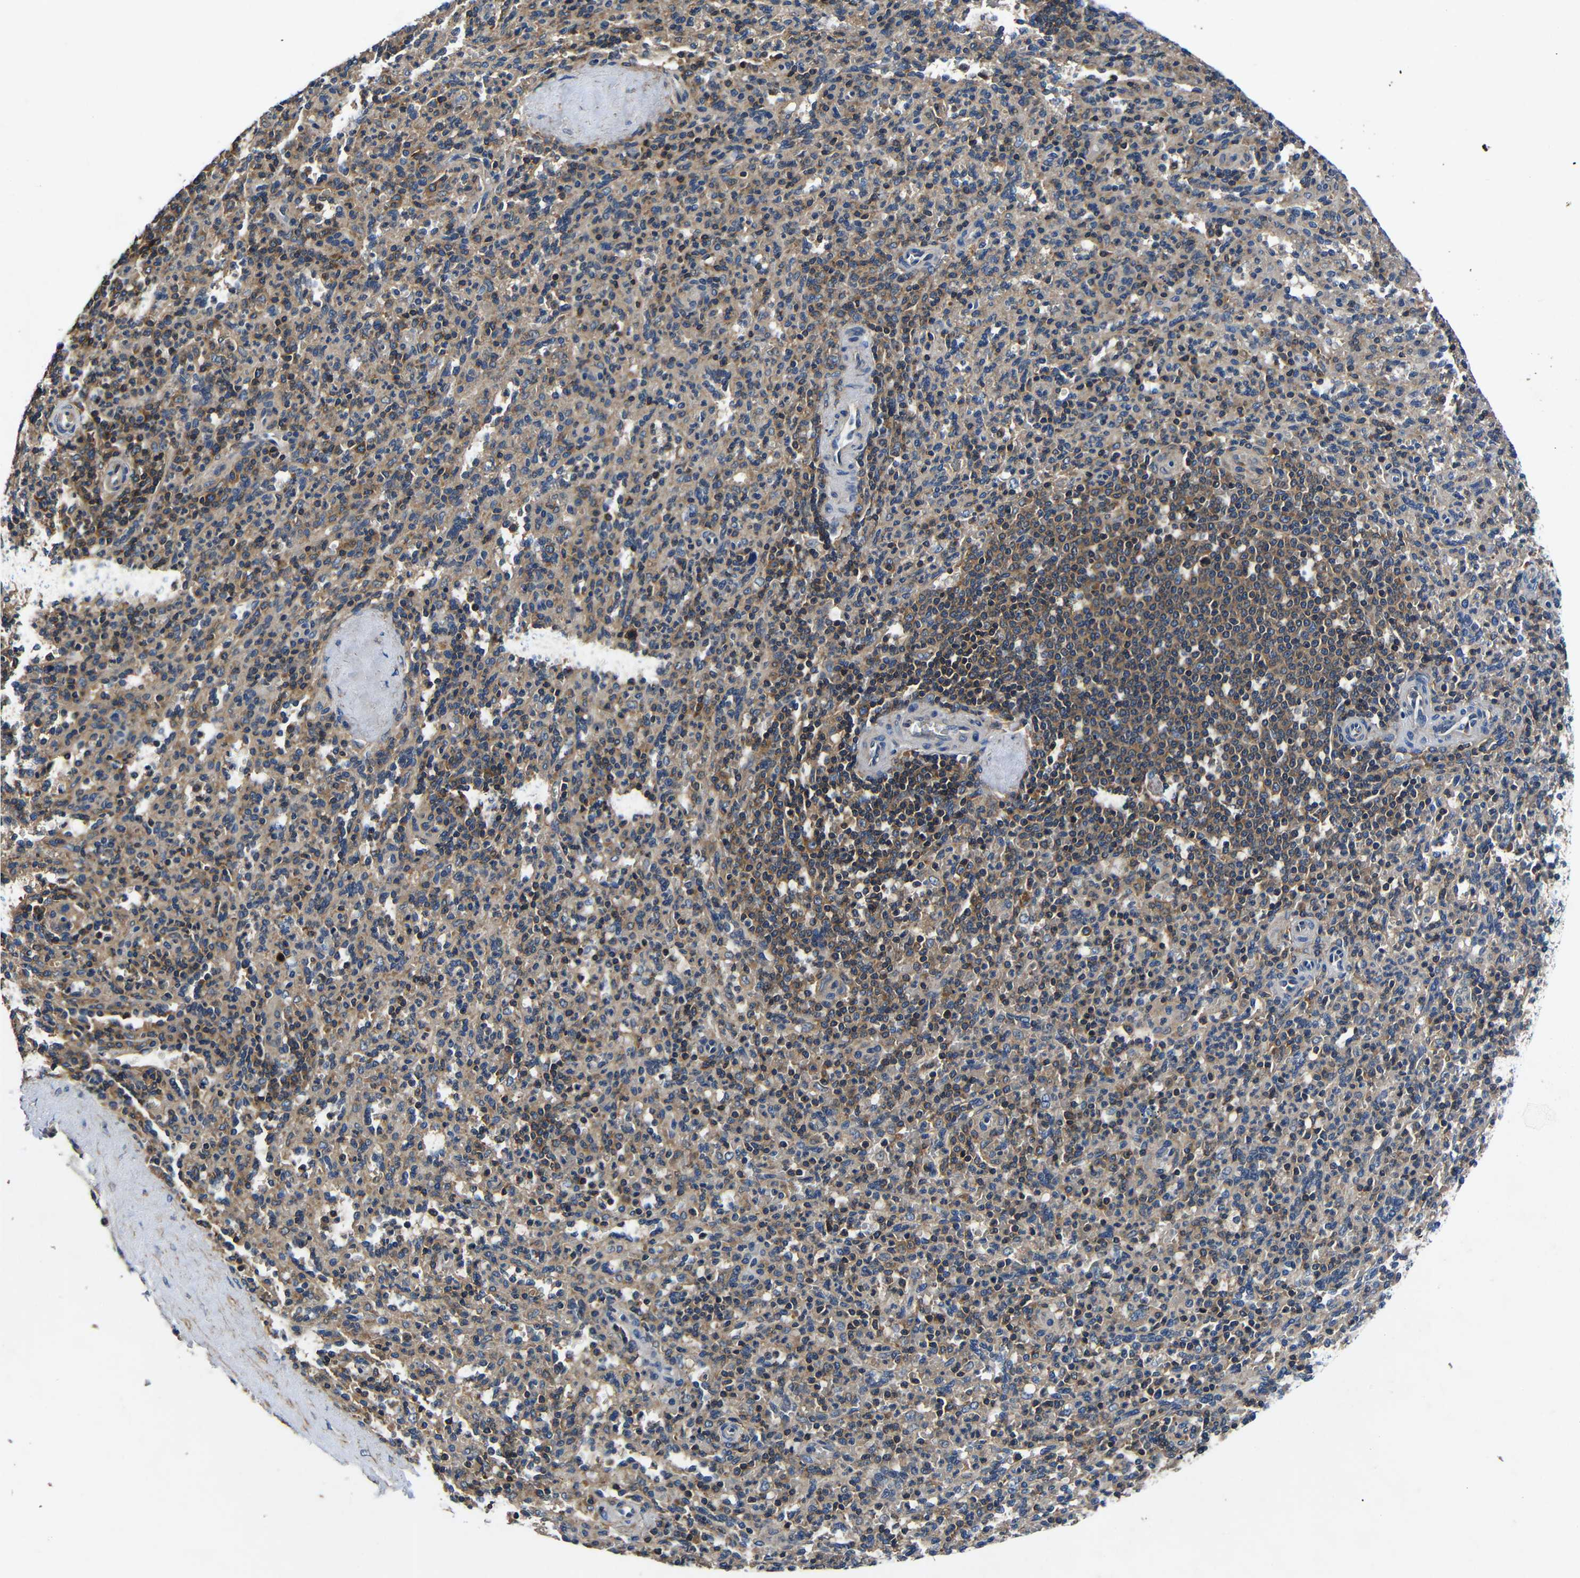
{"staining": {"intensity": "weak", "quantity": "25%-75%", "location": "cytoplasmic/membranous"}, "tissue": "spleen", "cell_type": "Cells in red pulp", "image_type": "normal", "snomed": [{"axis": "morphology", "description": "Normal tissue, NOS"}, {"axis": "topography", "description": "Spleen"}], "caption": "Immunohistochemical staining of unremarkable human spleen shows 25%-75% levels of weak cytoplasmic/membranous protein positivity in approximately 25%-75% of cells in red pulp.", "gene": "CNR2", "patient": {"sex": "male", "age": 36}}